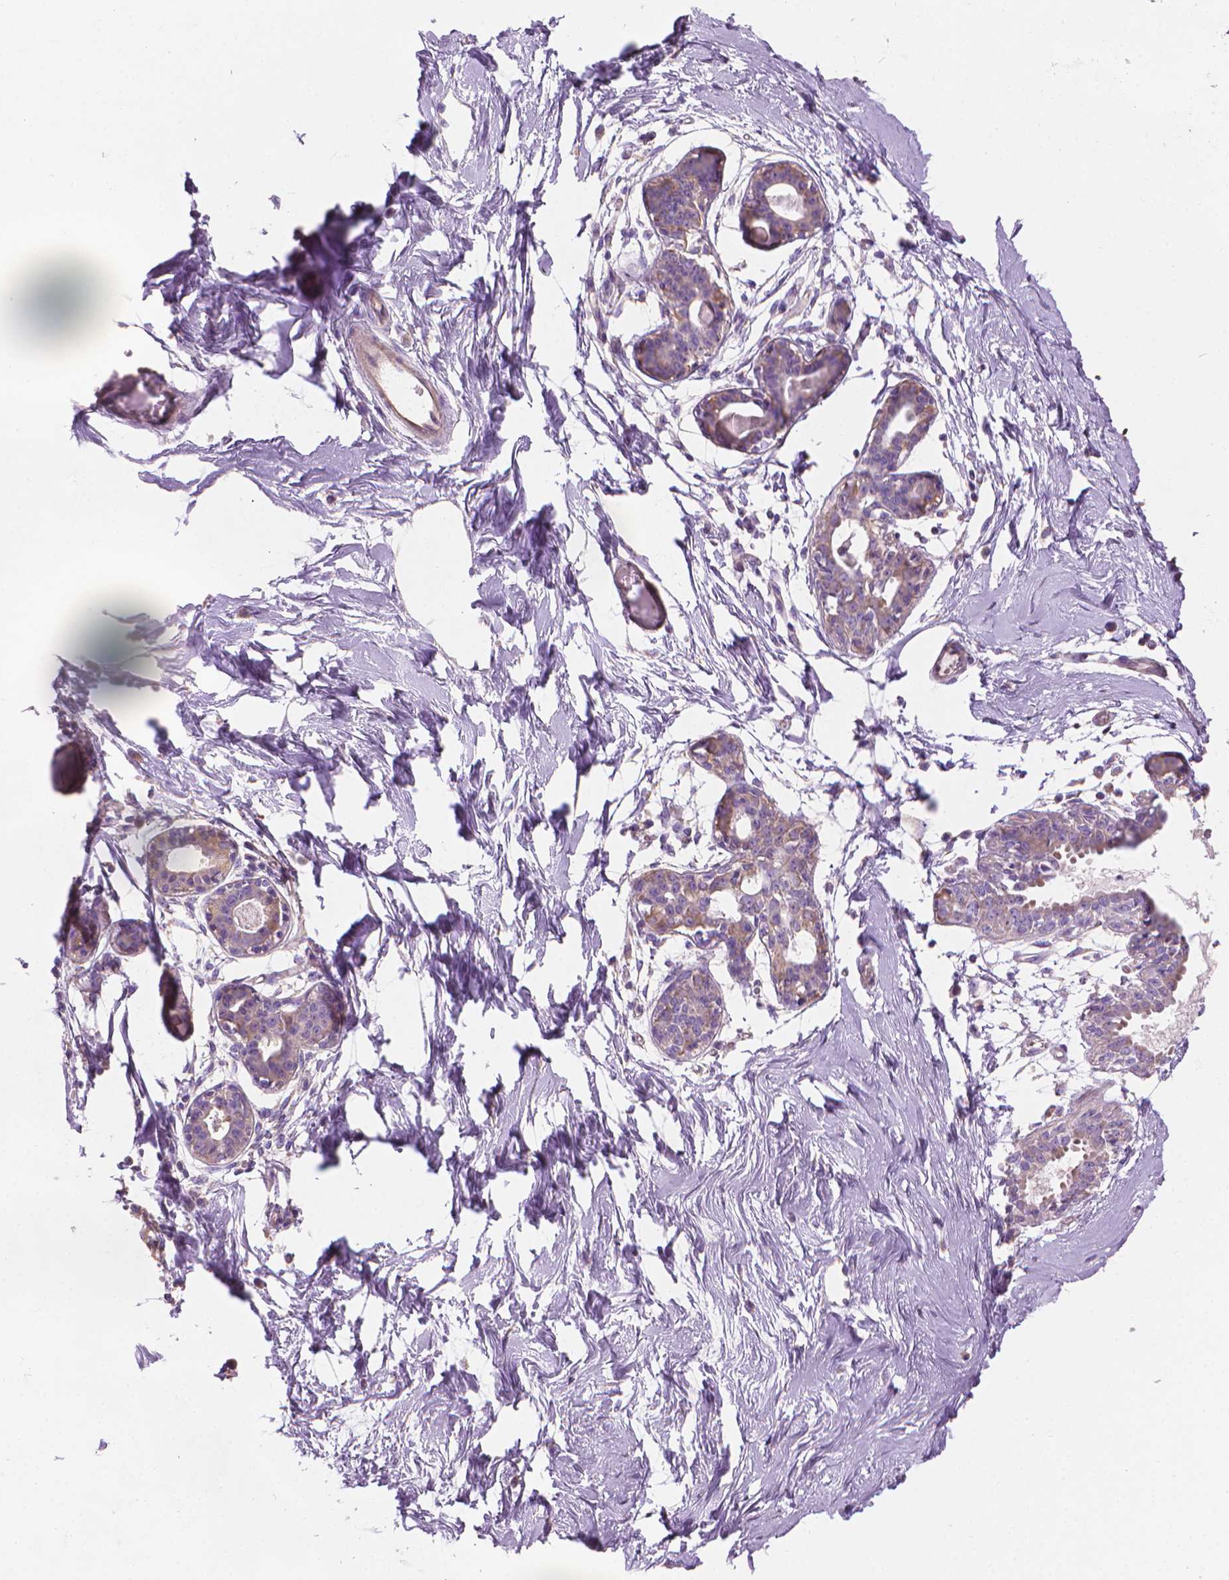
{"staining": {"intensity": "negative", "quantity": "none", "location": "none"}, "tissue": "breast", "cell_type": "Adipocytes", "image_type": "normal", "snomed": [{"axis": "morphology", "description": "Normal tissue, NOS"}, {"axis": "topography", "description": "Breast"}], "caption": "Immunohistochemistry photomicrograph of unremarkable breast stained for a protein (brown), which shows no positivity in adipocytes. (Immunohistochemistry (ihc), brightfield microscopy, high magnification).", "gene": "TTC29", "patient": {"sex": "female", "age": 45}}